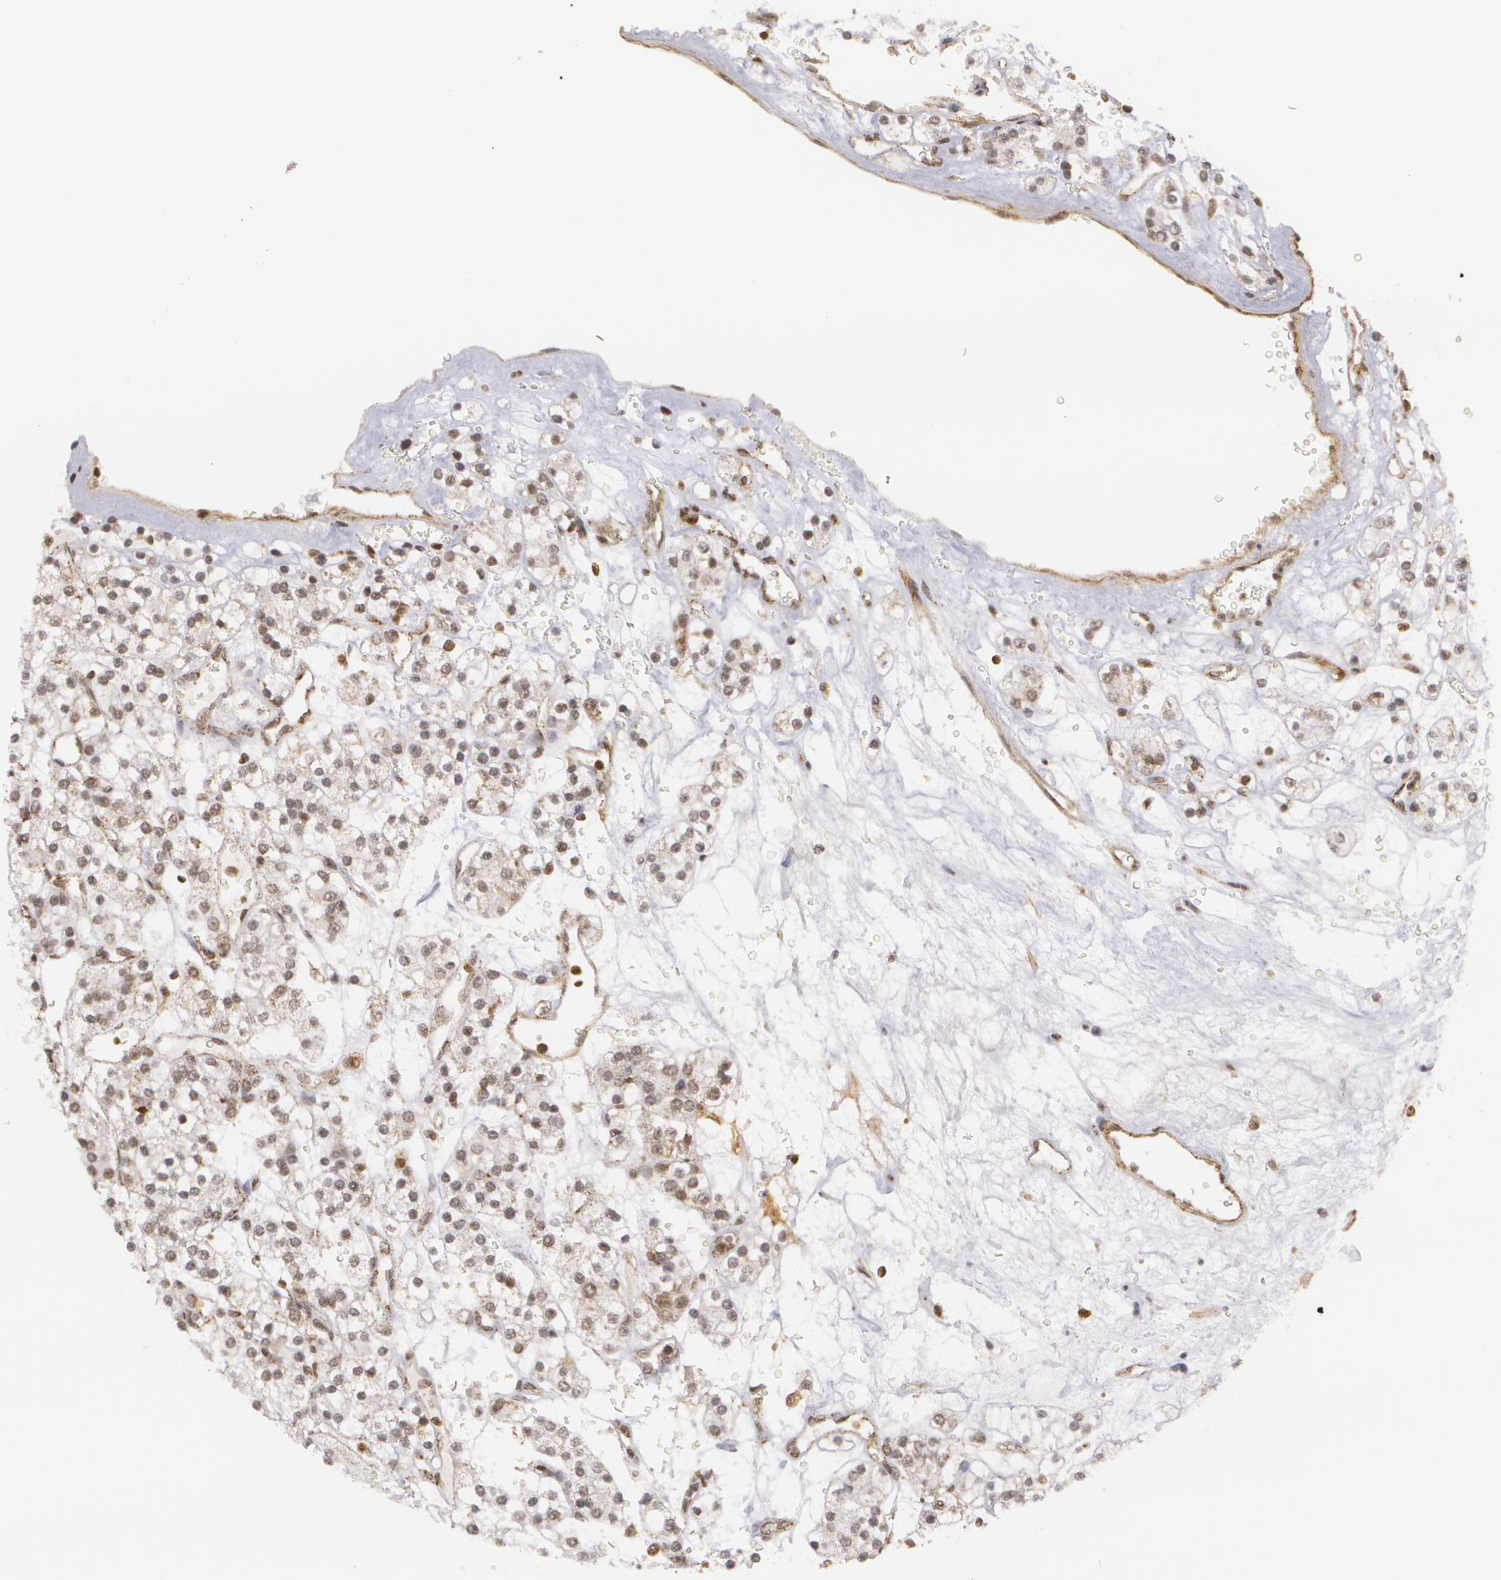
{"staining": {"intensity": "weak", "quantity": ">75%", "location": "nuclear"}, "tissue": "renal cancer", "cell_type": "Tumor cells", "image_type": "cancer", "snomed": [{"axis": "morphology", "description": "Adenocarcinoma, NOS"}, {"axis": "topography", "description": "Kidney"}], "caption": "Renal cancer (adenocarcinoma) stained with a brown dye demonstrates weak nuclear positive staining in approximately >75% of tumor cells.", "gene": "MXD1", "patient": {"sex": "female", "age": 62}}